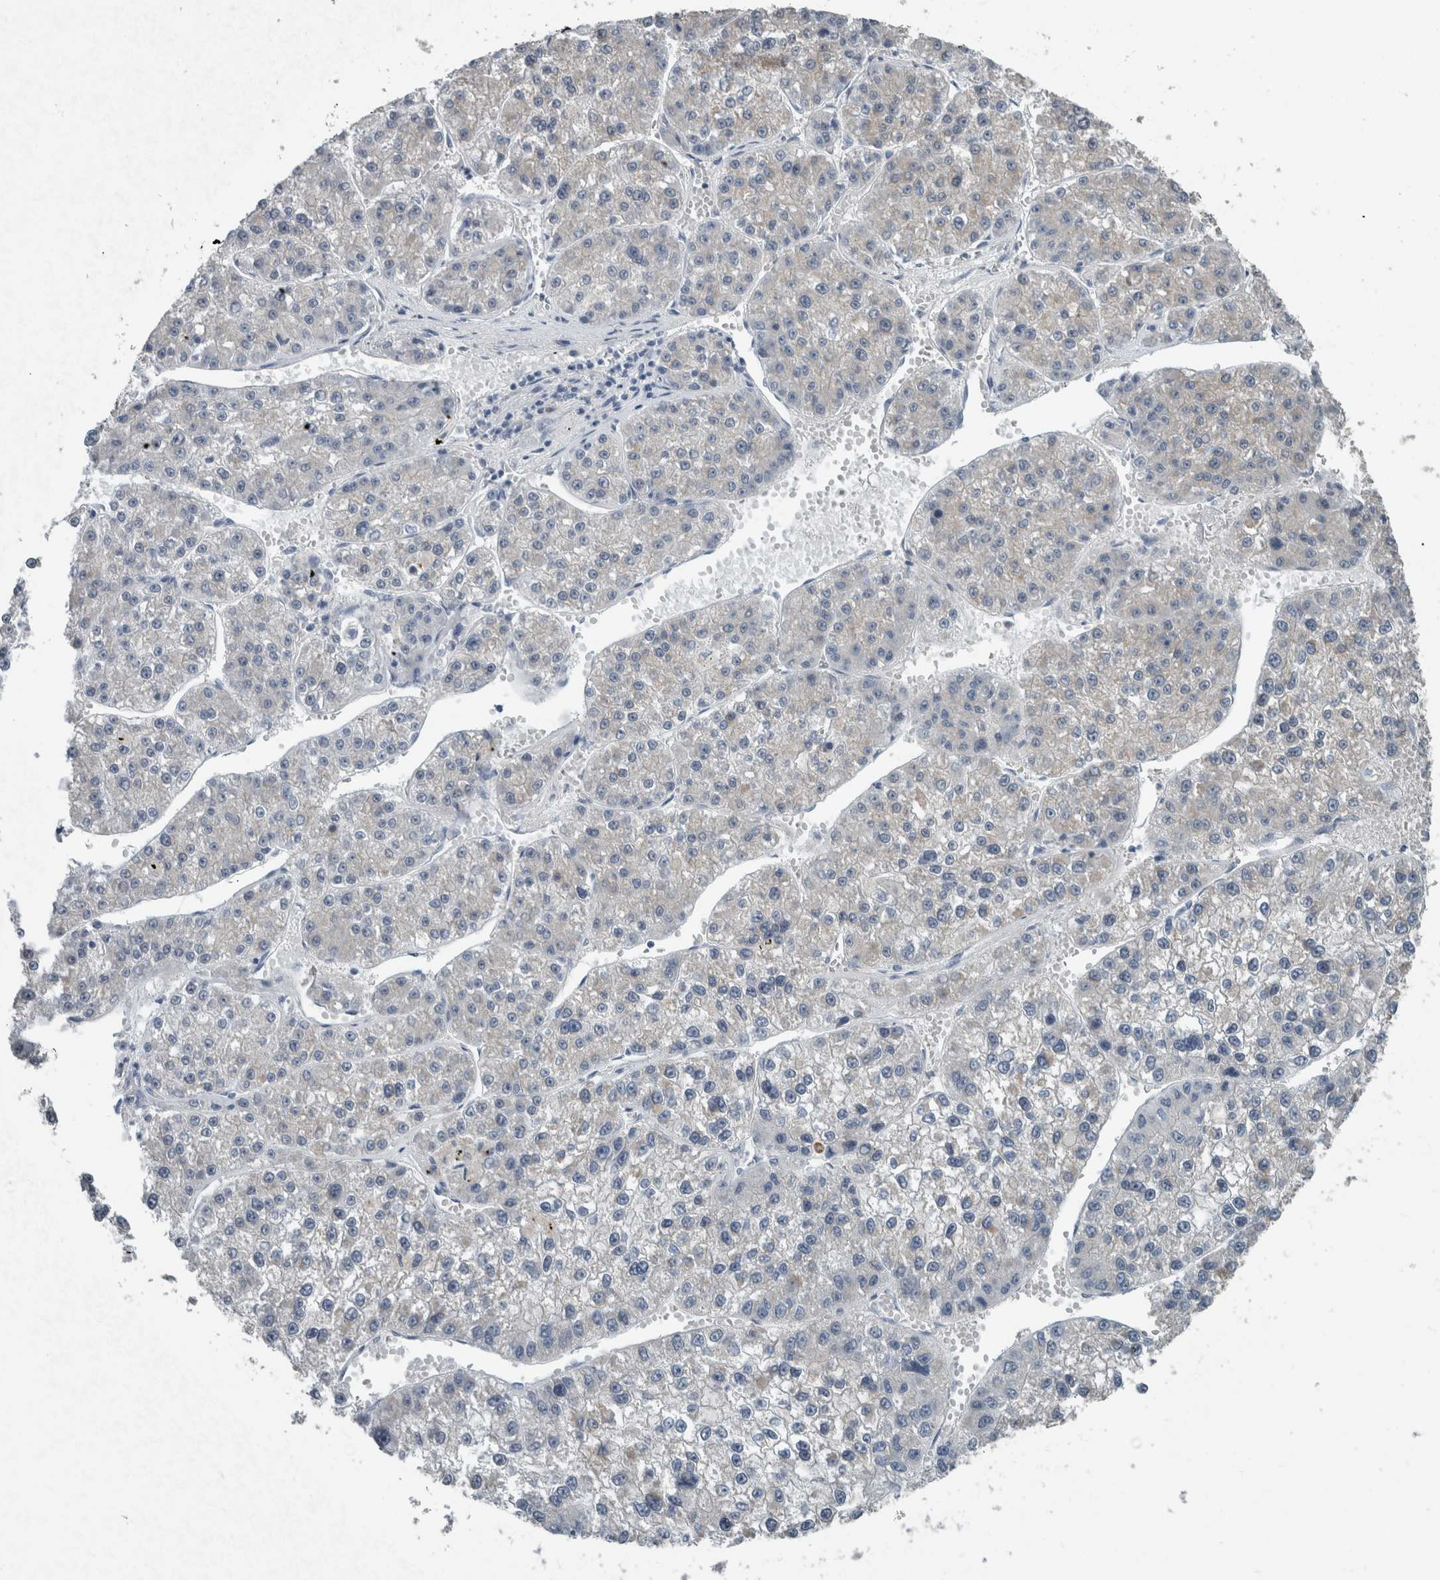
{"staining": {"intensity": "negative", "quantity": "none", "location": "none"}, "tissue": "liver cancer", "cell_type": "Tumor cells", "image_type": "cancer", "snomed": [{"axis": "morphology", "description": "Carcinoma, Hepatocellular, NOS"}, {"axis": "topography", "description": "Liver"}], "caption": "Micrograph shows no significant protein expression in tumor cells of liver cancer. (DAB (3,3'-diaminobenzidine) immunohistochemistry, high magnification).", "gene": "ACSF2", "patient": {"sex": "female", "age": 73}}